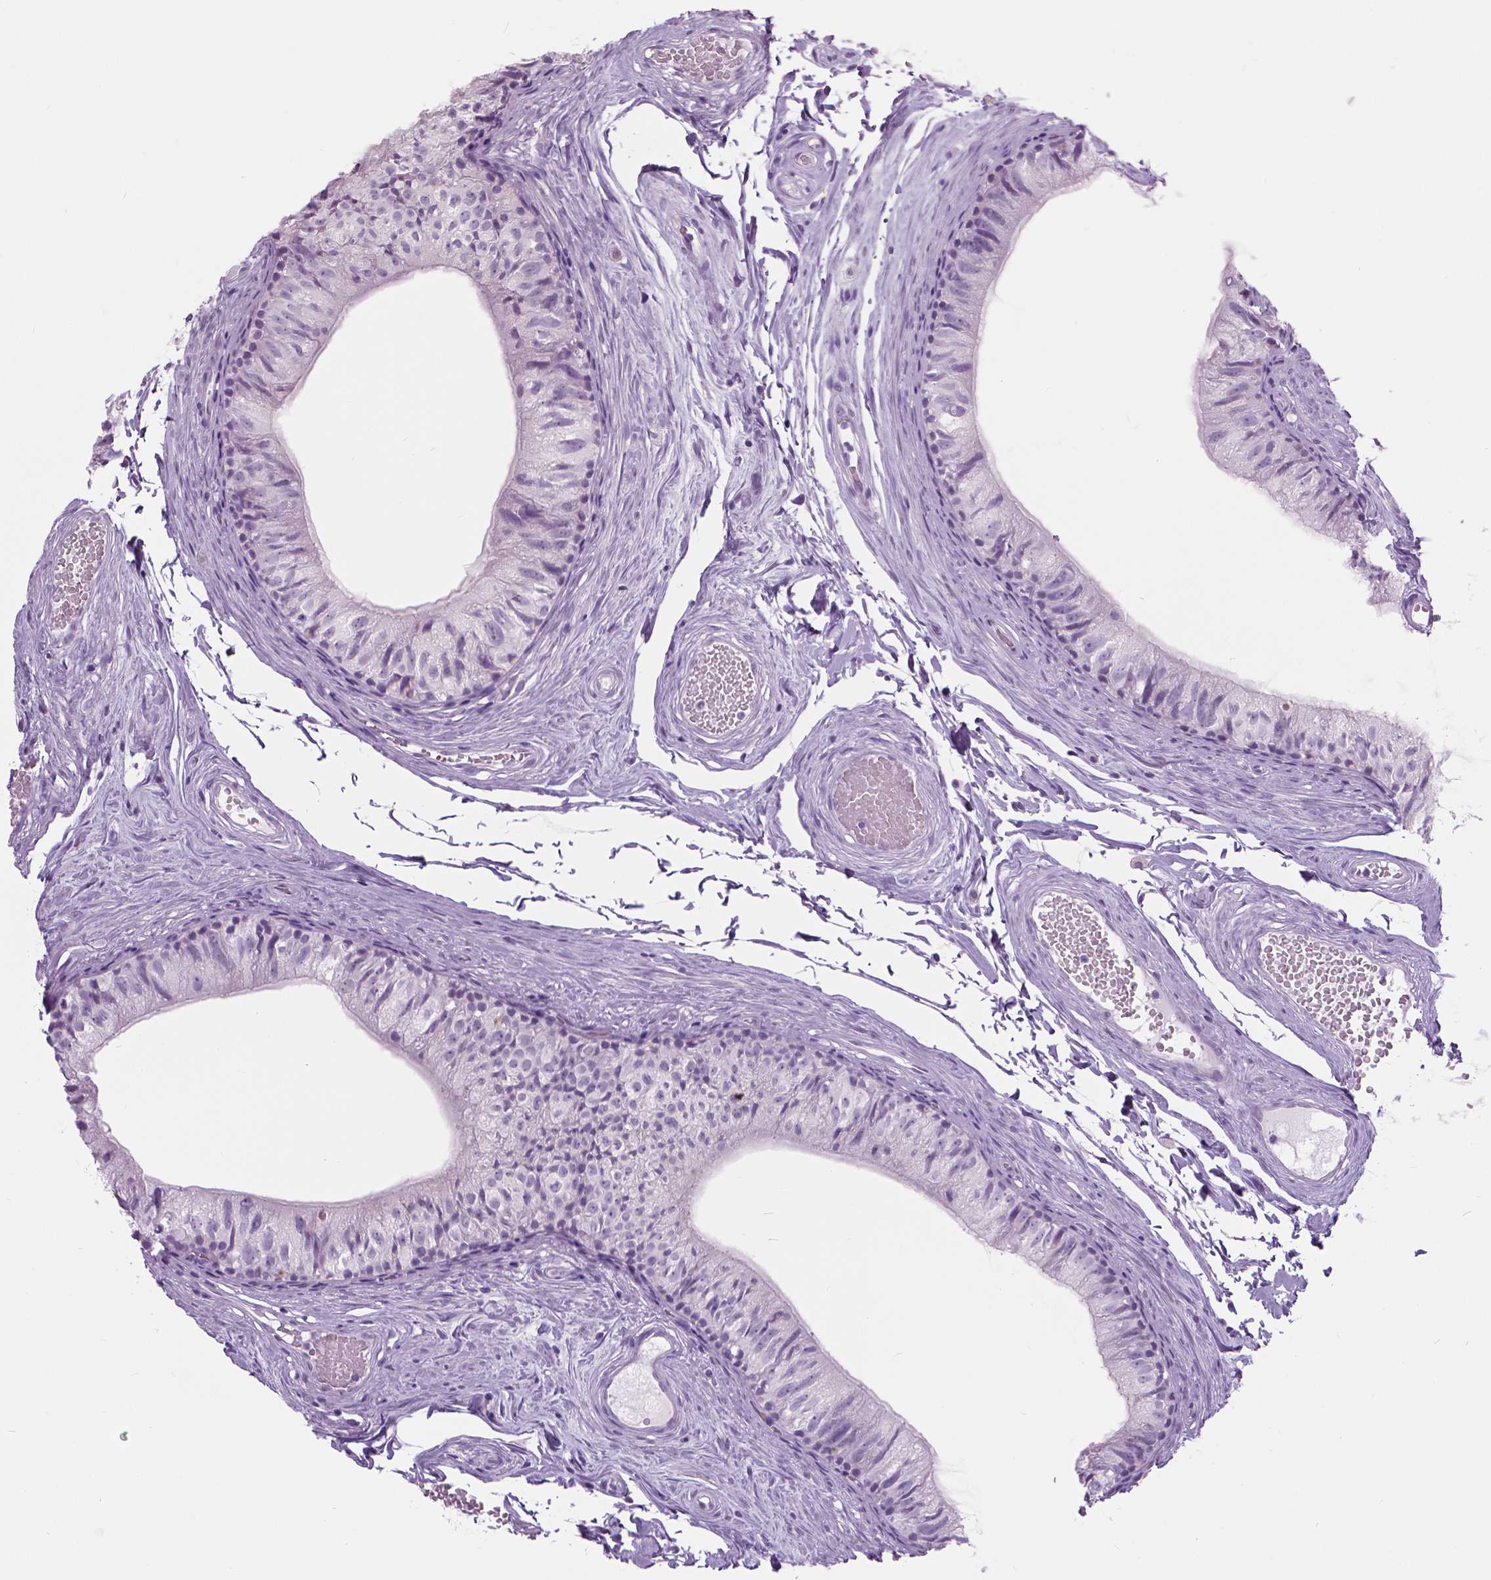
{"staining": {"intensity": "negative", "quantity": "none", "location": "none"}, "tissue": "epididymis", "cell_type": "Glandular cells", "image_type": "normal", "snomed": [{"axis": "morphology", "description": "Normal tissue, NOS"}, {"axis": "topography", "description": "Epididymis"}], "caption": "Protein analysis of unremarkable epididymis reveals no significant expression in glandular cells. (IHC, brightfield microscopy, high magnification).", "gene": "SFTPD", "patient": {"sex": "male", "age": 45}}